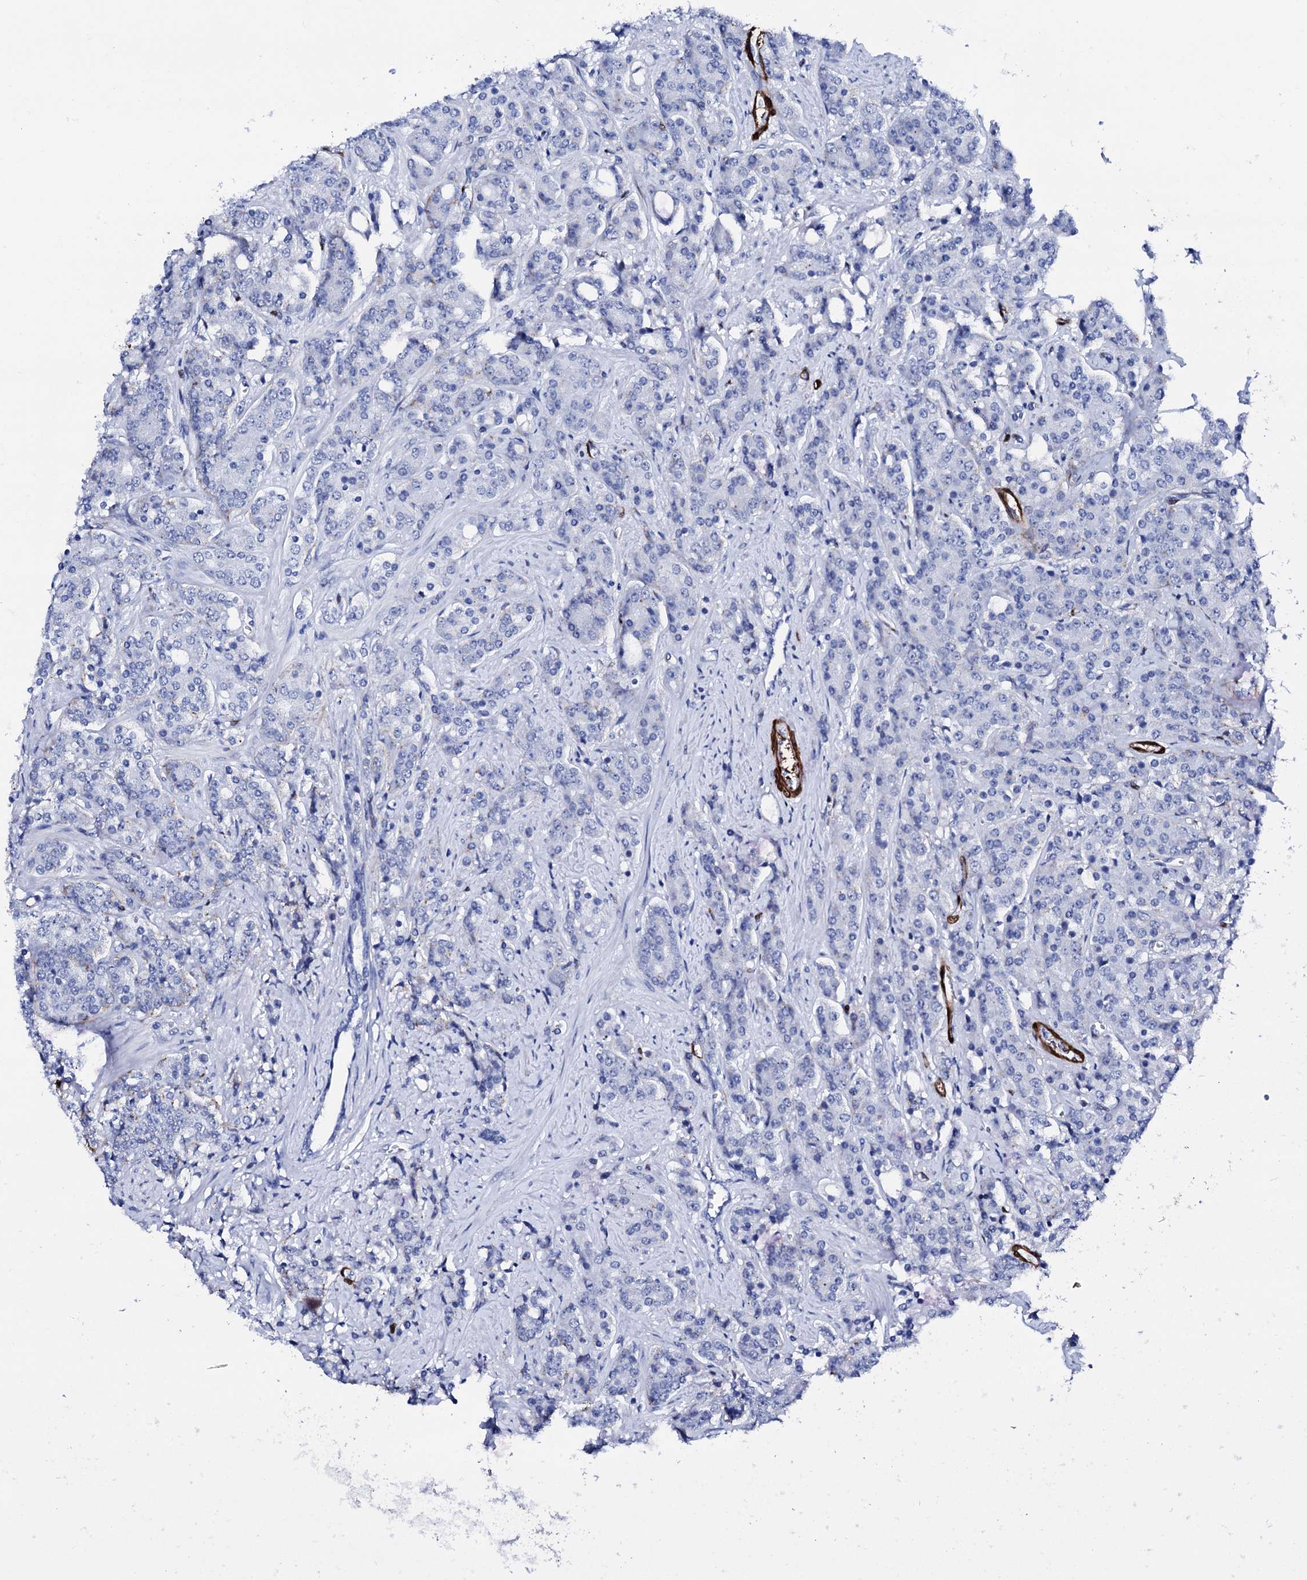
{"staining": {"intensity": "negative", "quantity": "none", "location": "none"}, "tissue": "prostate cancer", "cell_type": "Tumor cells", "image_type": "cancer", "snomed": [{"axis": "morphology", "description": "Adenocarcinoma, High grade"}, {"axis": "topography", "description": "Prostate"}], "caption": "Prostate cancer was stained to show a protein in brown. There is no significant staining in tumor cells.", "gene": "NRIP2", "patient": {"sex": "male", "age": 62}}